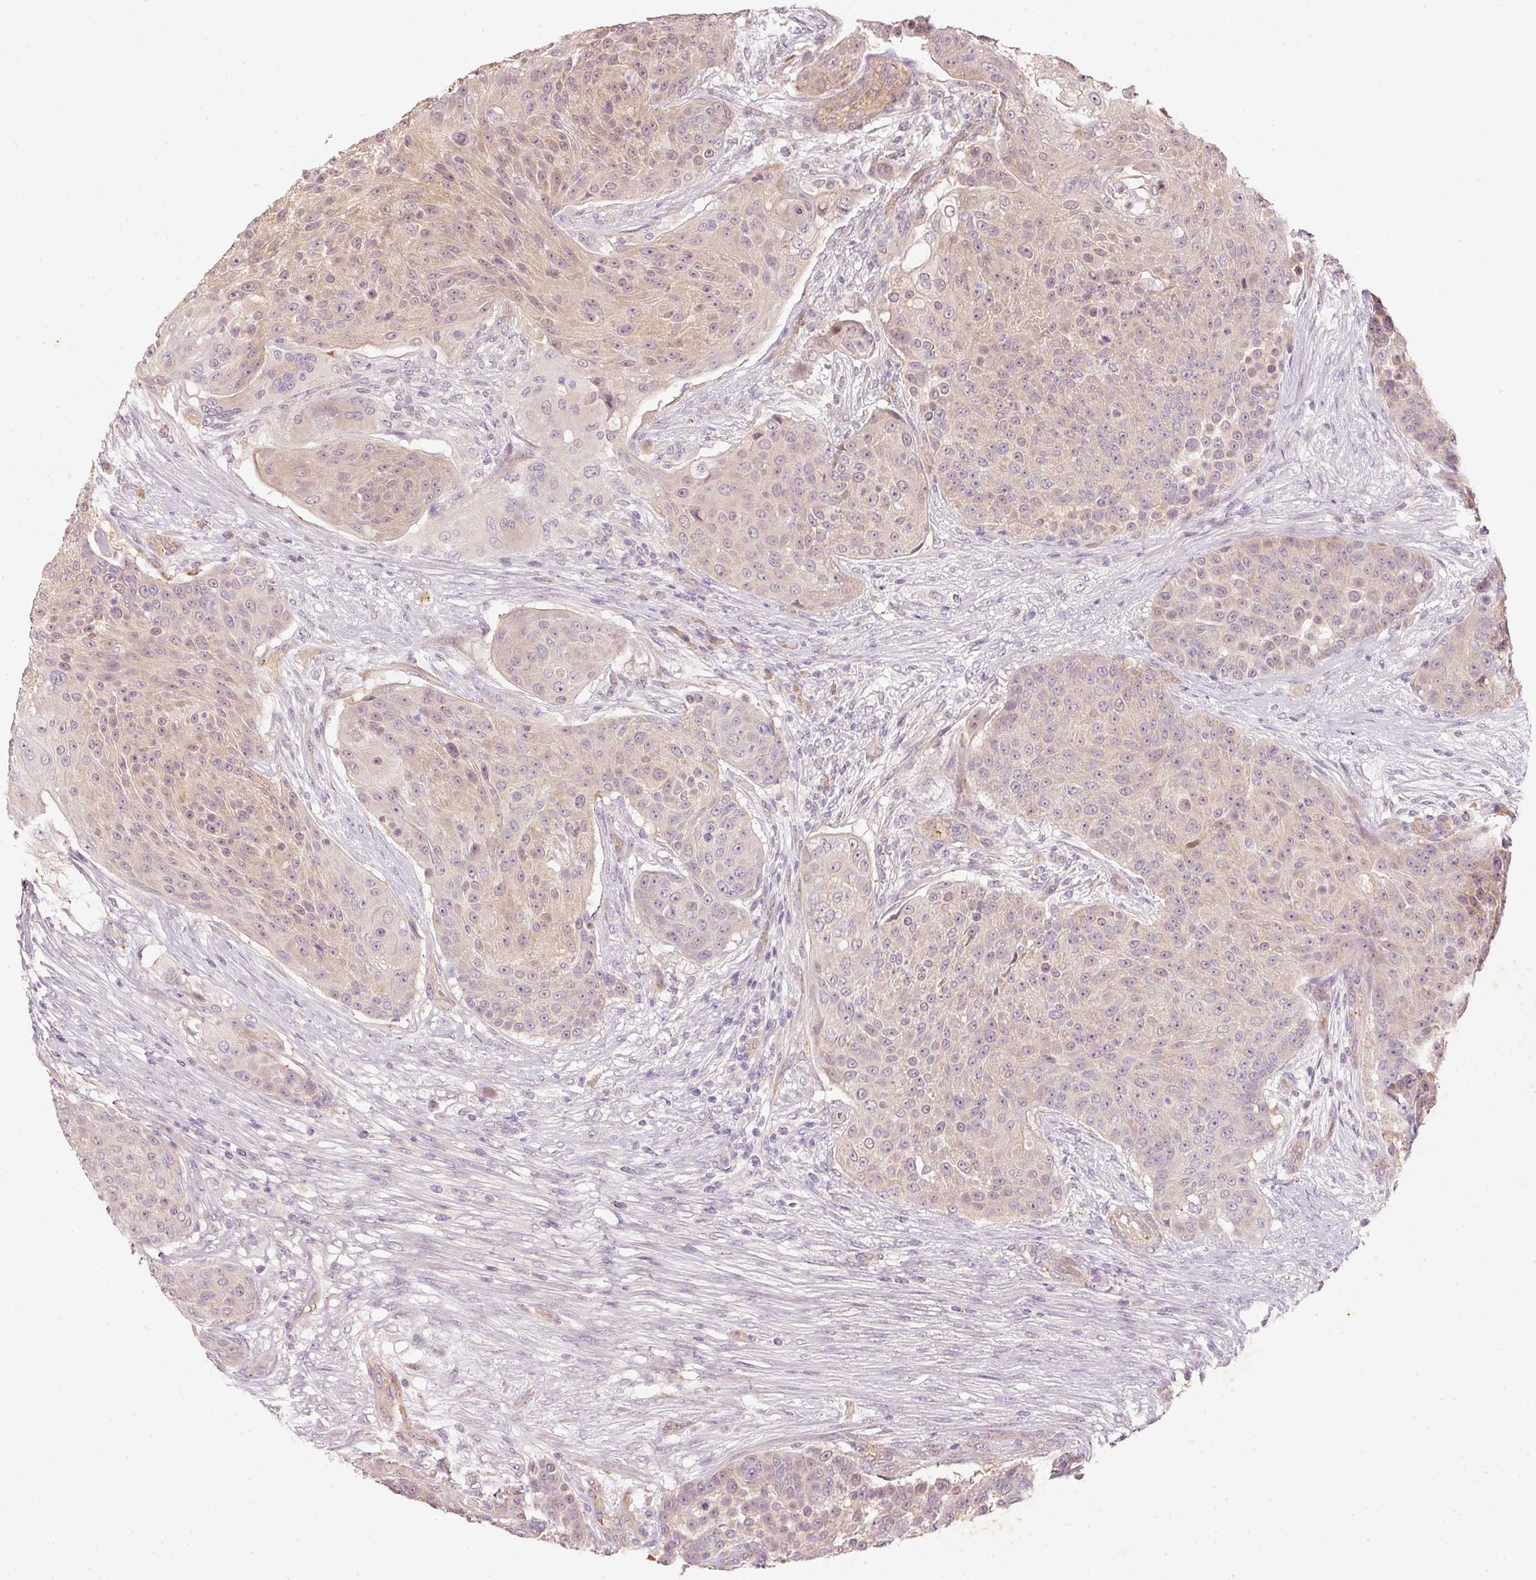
{"staining": {"intensity": "weak", "quantity": "25%-75%", "location": "cytoplasmic/membranous"}, "tissue": "urothelial cancer", "cell_type": "Tumor cells", "image_type": "cancer", "snomed": [{"axis": "morphology", "description": "Urothelial carcinoma, High grade"}, {"axis": "topography", "description": "Urinary bladder"}], "caption": "High-grade urothelial carcinoma tissue displays weak cytoplasmic/membranous staining in about 25%-75% of tumor cells", "gene": "RGL2", "patient": {"sex": "female", "age": 63}}